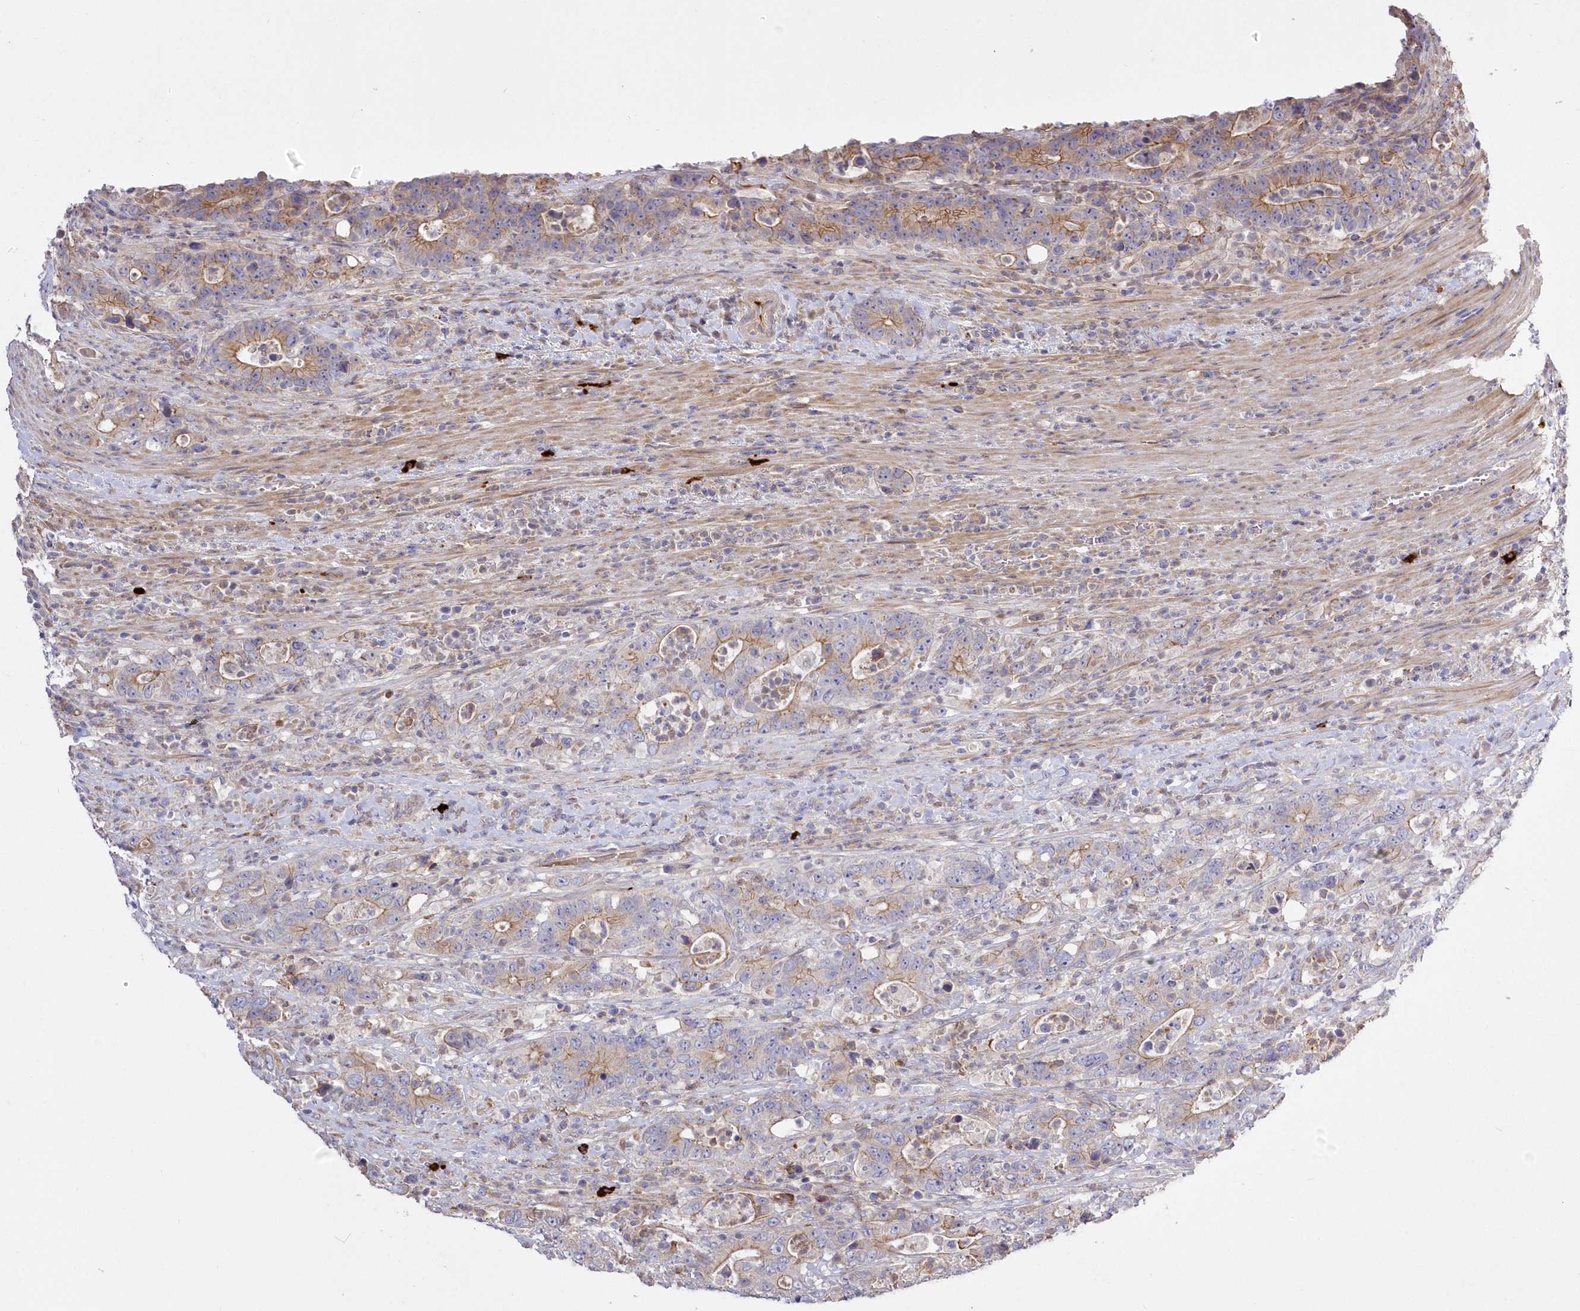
{"staining": {"intensity": "moderate", "quantity": "25%-75%", "location": "cytoplasmic/membranous"}, "tissue": "colorectal cancer", "cell_type": "Tumor cells", "image_type": "cancer", "snomed": [{"axis": "morphology", "description": "Adenocarcinoma, NOS"}, {"axis": "topography", "description": "Colon"}], "caption": "The image shows immunohistochemical staining of adenocarcinoma (colorectal). There is moderate cytoplasmic/membranous staining is identified in approximately 25%-75% of tumor cells. (brown staining indicates protein expression, while blue staining denotes nuclei).", "gene": "WBP1L", "patient": {"sex": "female", "age": 75}}